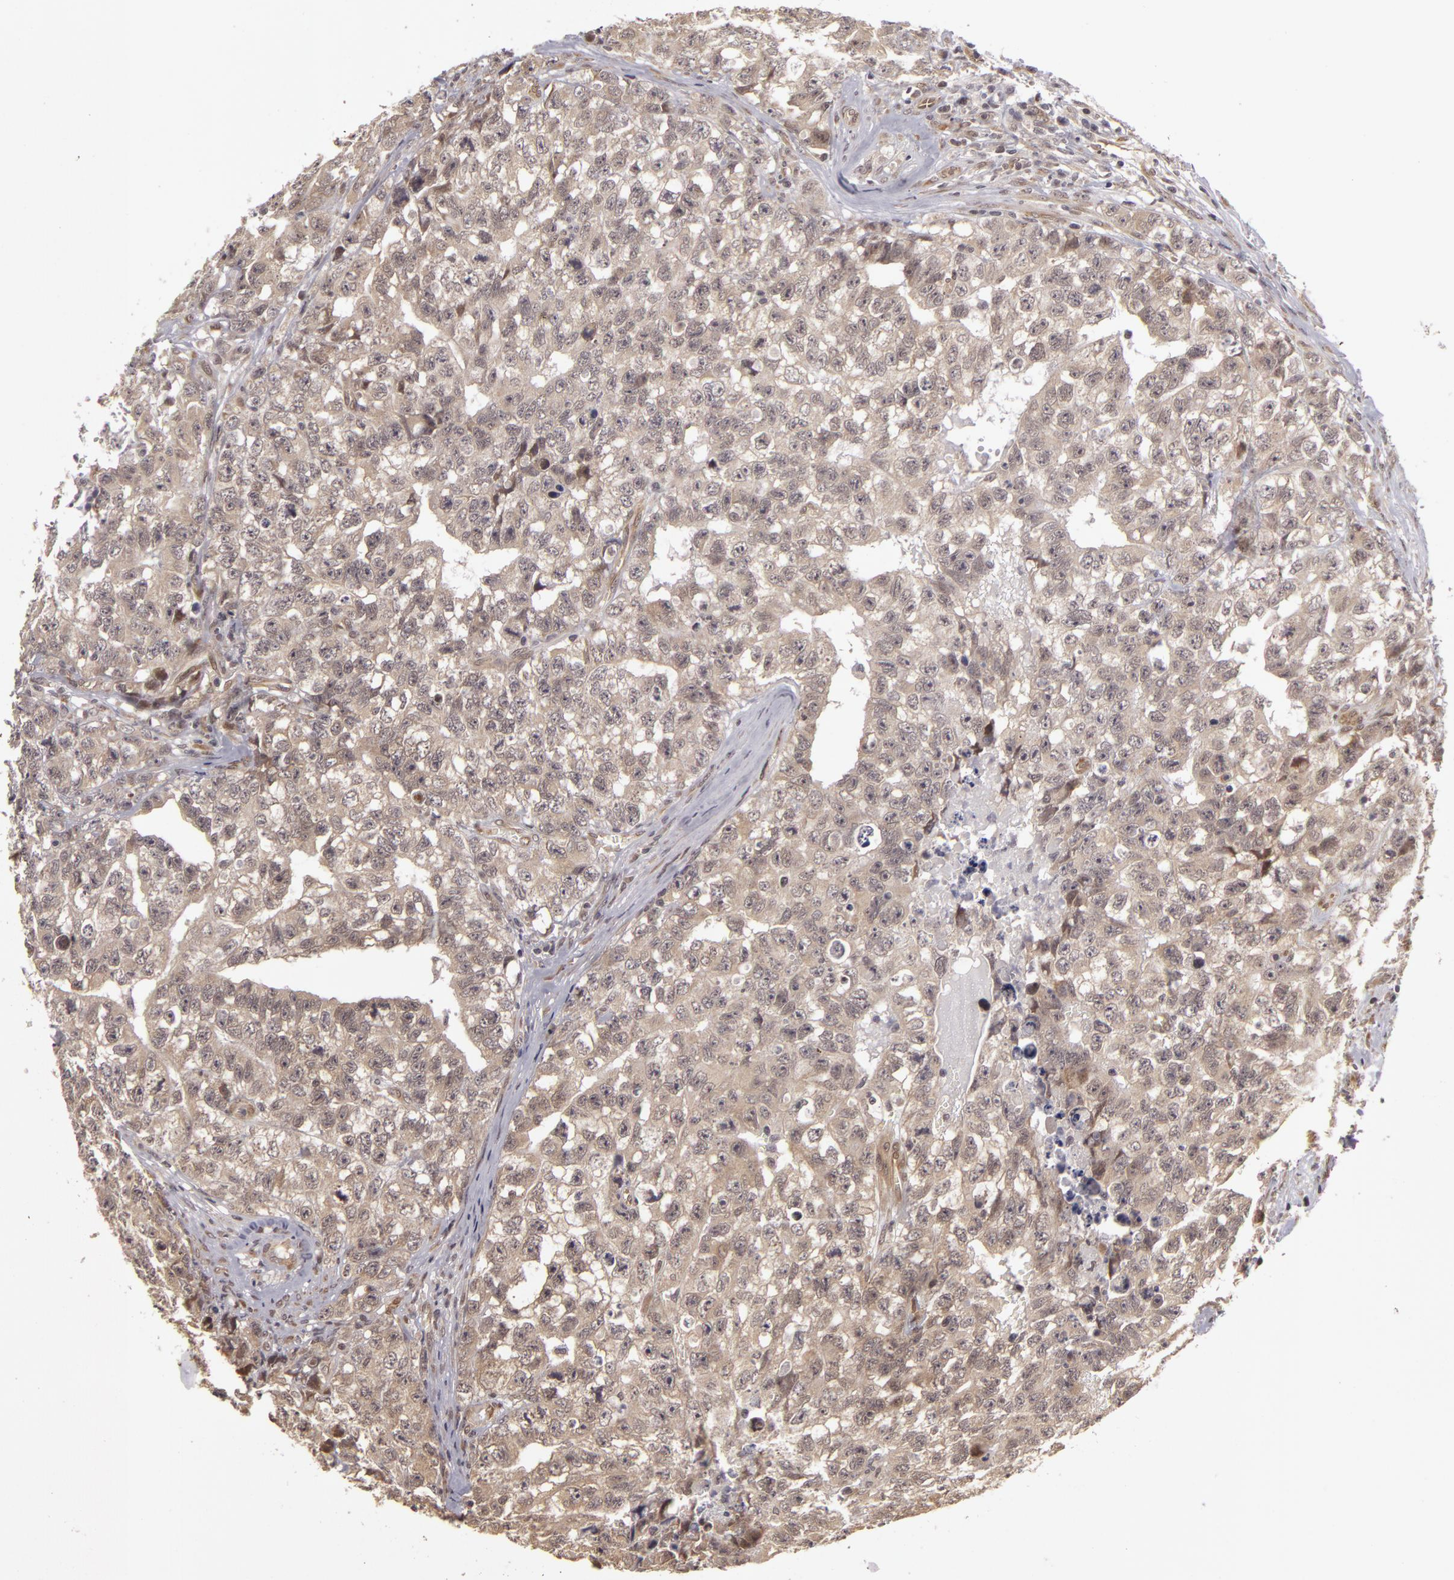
{"staining": {"intensity": "weak", "quantity": ">75%", "location": "cytoplasmic/membranous"}, "tissue": "testis cancer", "cell_type": "Tumor cells", "image_type": "cancer", "snomed": [{"axis": "morphology", "description": "Carcinoma, Embryonal, NOS"}, {"axis": "topography", "description": "Testis"}], "caption": "A low amount of weak cytoplasmic/membranous expression is seen in about >75% of tumor cells in testis embryonal carcinoma tissue.", "gene": "ZNF133", "patient": {"sex": "male", "age": 31}}